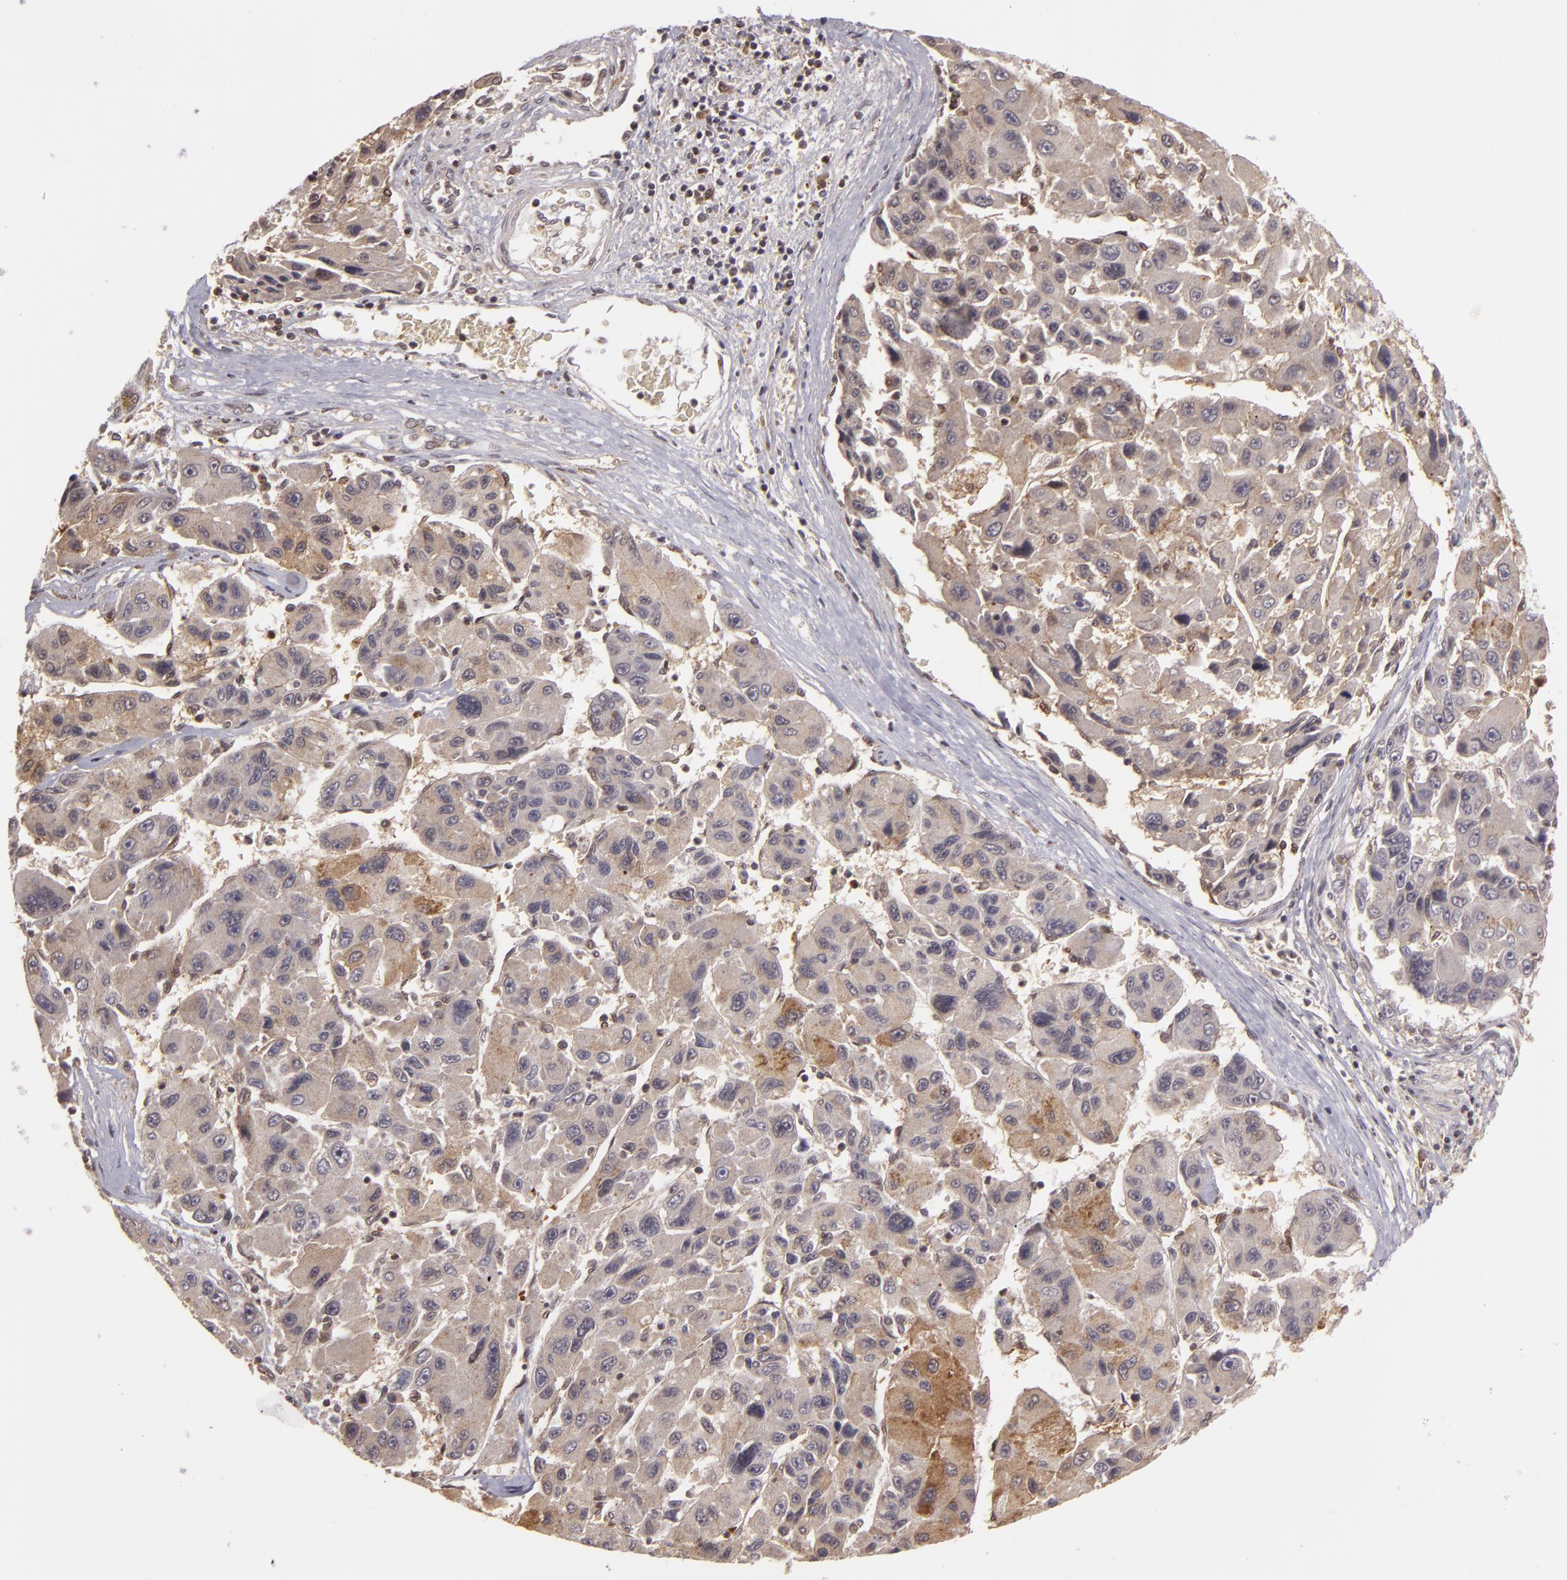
{"staining": {"intensity": "strong", "quantity": "25%-75%", "location": "cytoplasmic/membranous"}, "tissue": "liver cancer", "cell_type": "Tumor cells", "image_type": "cancer", "snomed": [{"axis": "morphology", "description": "Carcinoma, Hepatocellular, NOS"}, {"axis": "topography", "description": "Liver"}], "caption": "A histopathology image showing strong cytoplasmic/membranous expression in approximately 25%-75% of tumor cells in hepatocellular carcinoma (liver), as visualized by brown immunohistochemical staining.", "gene": "ZBTB33", "patient": {"sex": "male", "age": 64}}